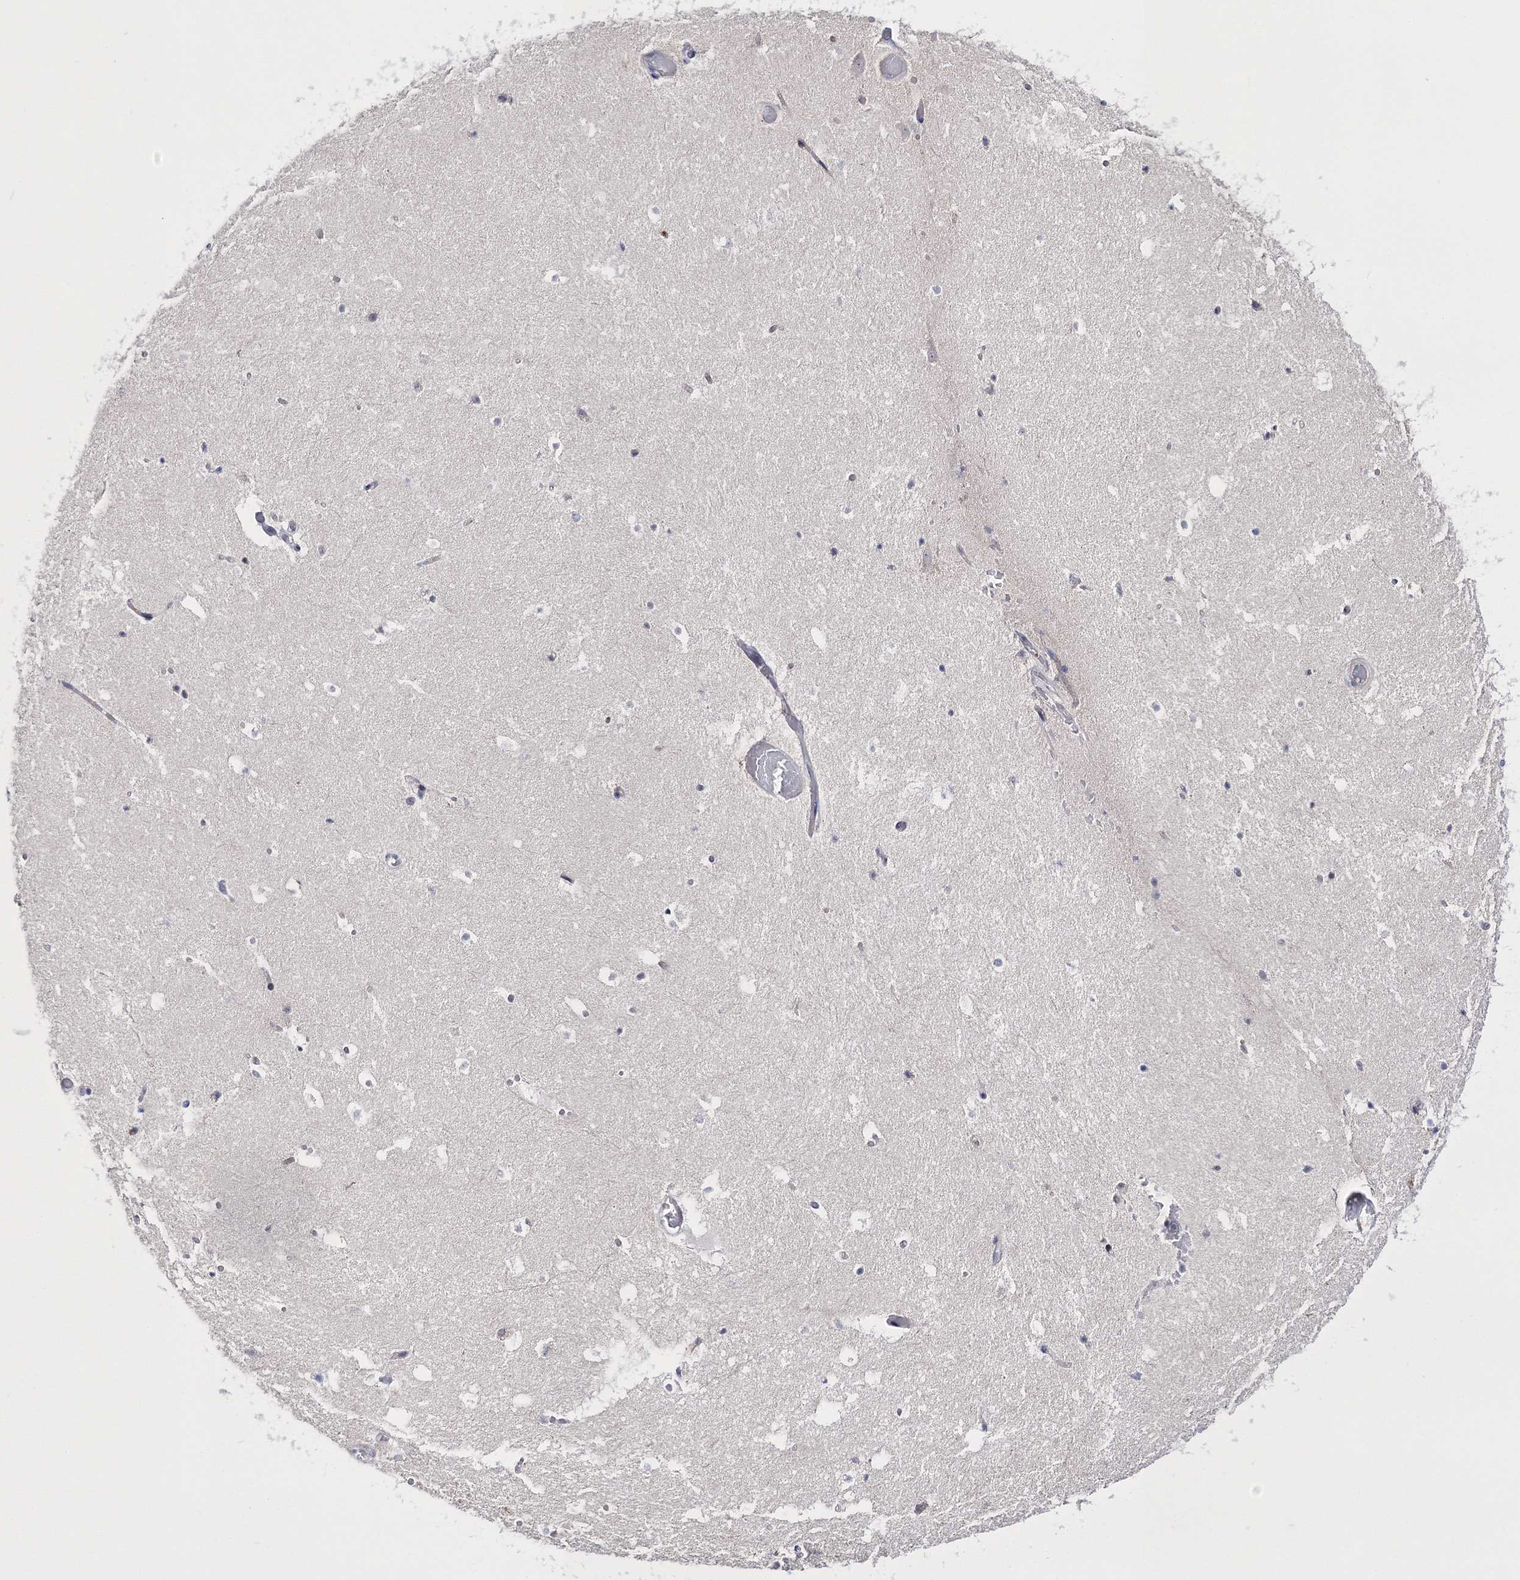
{"staining": {"intensity": "negative", "quantity": "none", "location": "none"}, "tissue": "hippocampus", "cell_type": "Glial cells", "image_type": "normal", "snomed": [{"axis": "morphology", "description": "Normal tissue, NOS"}, {"axis": "topography", "description": "Hippocampus"}], "caption": "This micrograph is of normal hippocampus stained with immunohistochemistry to label a protein in brown with the nuclei are counter-stained blue. There is no staining in glial cells. Nuclei are stained in blue.", "gene": "ARHGAP32", "patient": {"sex": "female", "age": 52}}